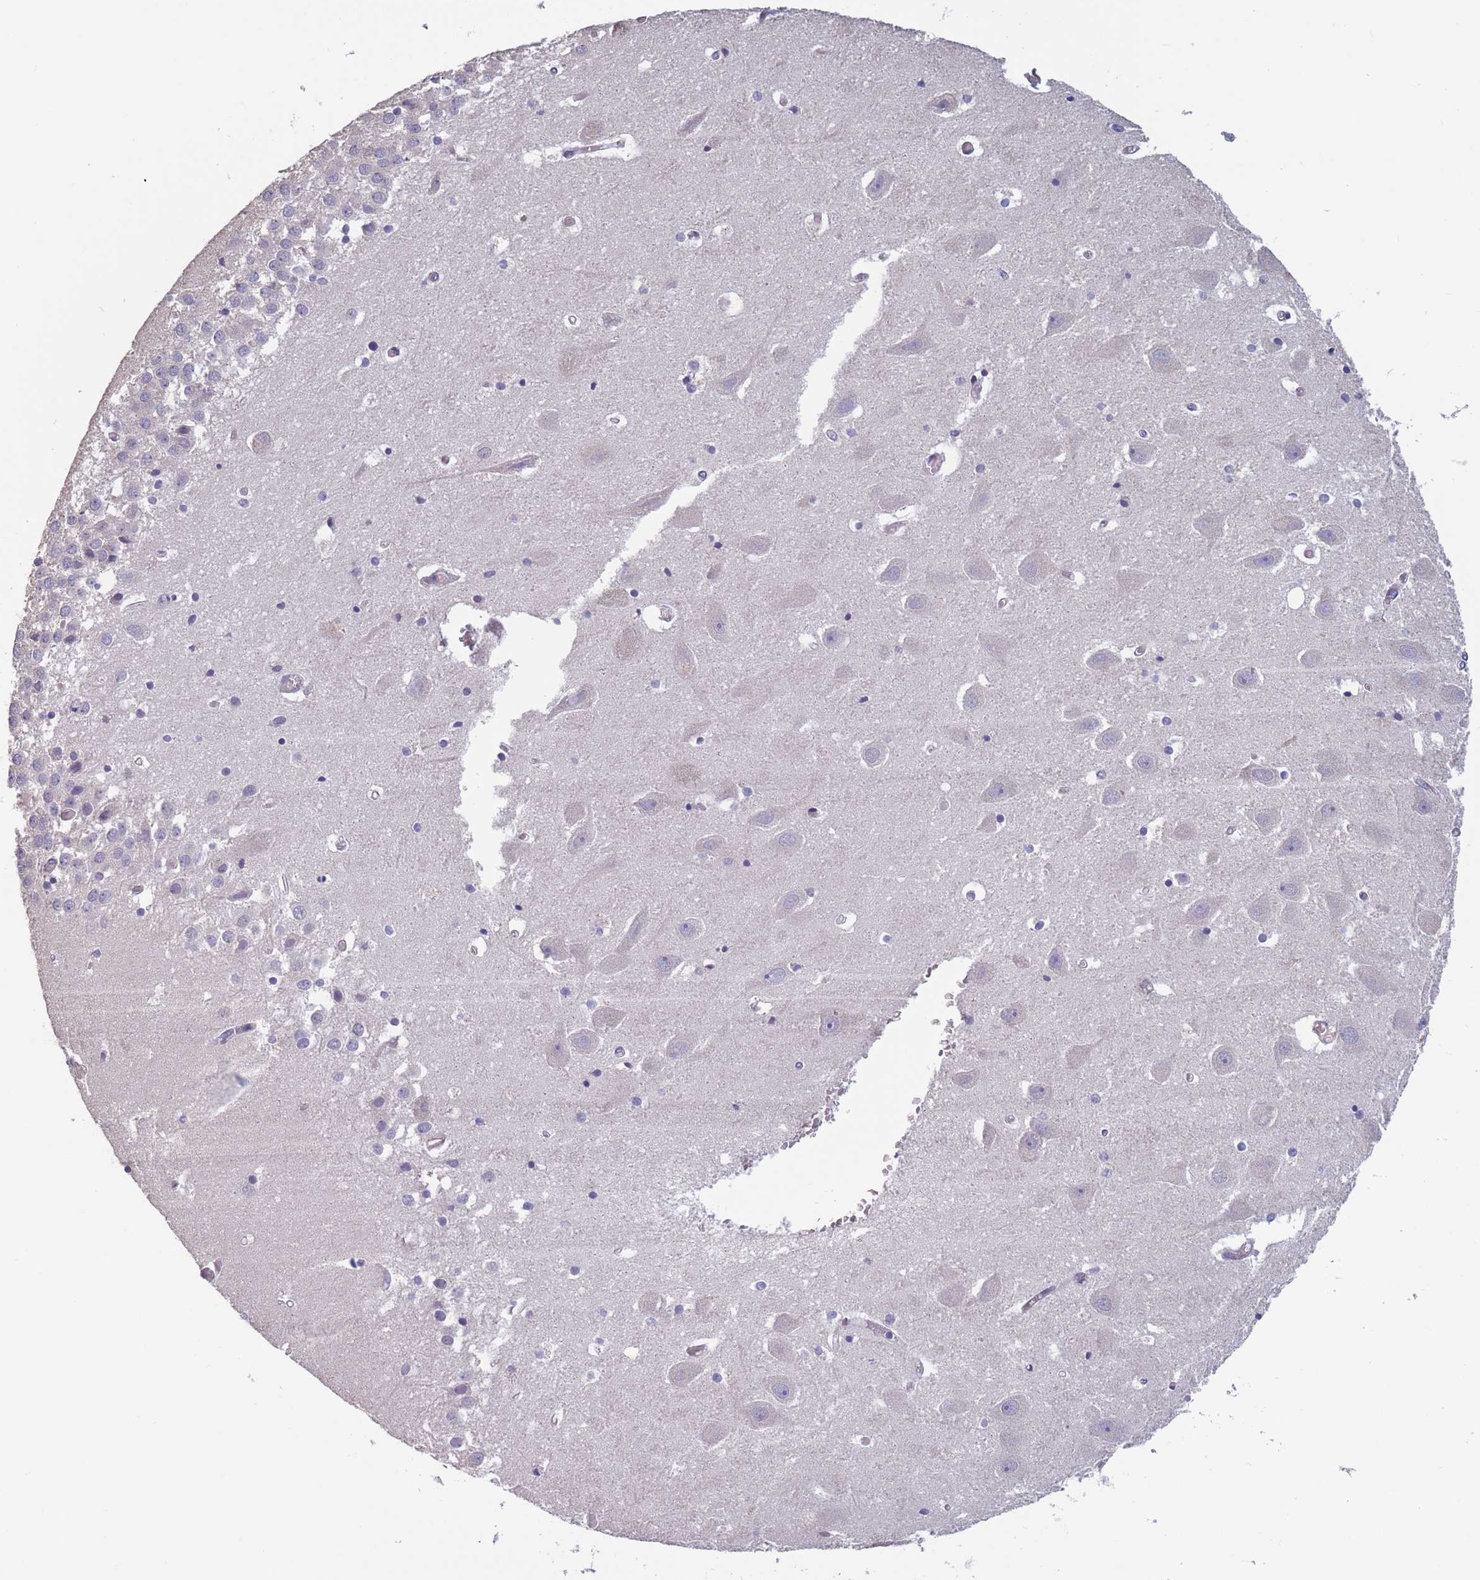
{"staining": {"intensity": "negative", "quantity": "none", "location": "none"}, "tissue": "hippocampus", "cell_type": "Glial cells", "image_type": "normal", "snomed": [{"axis": "morphology", "description": "Normal tissue, NOS"}, {"axis": "topography", "description": "Hippocampus"}], "caption": "Immunohistochemistry (IHC) histopathology image of unremarkable hippocampus: human hippocampus stained with DAB shows no significant protein positivity in glial cells. (DAB (3,3'-diaminobenzidine) IHC visualized using brightfield microscopy, high magnification).", "gene": "TOMM40L", "patient": {"sex": "female", "age": 52}}